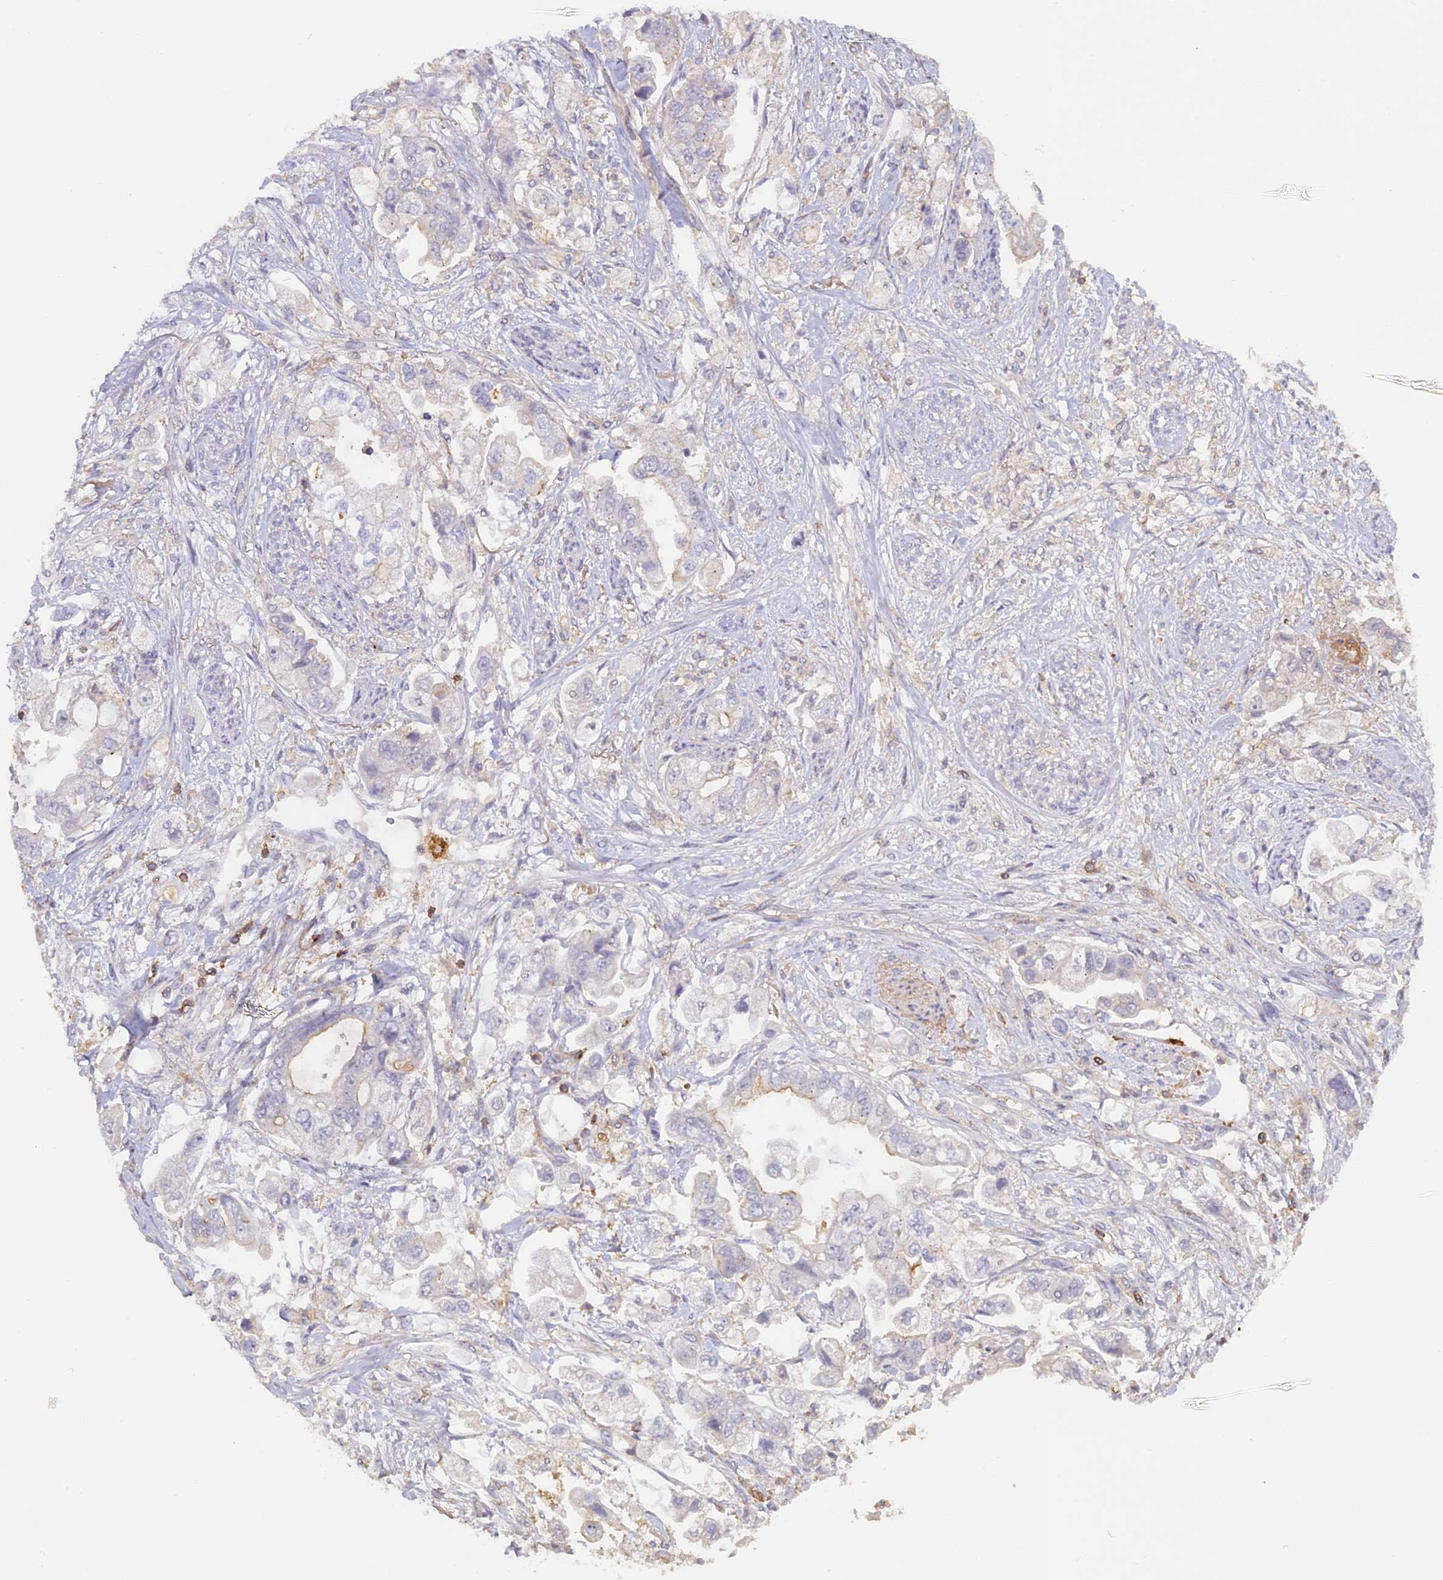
{"staining": {"intensity": "negative", "quantity": "none", "location": "none"}, "tissue": "stomach cancer", "cell_type": "Tumor cells", "image_type": "cancer", "snomed": [{"axis": "morphology", "description": "Adenocarcinoma, NOS"}, {"axis": "topography", "description": "Stomach"}], "caption": "The immunohistochemistry (IHC) micrograph has no significant positivity in tumor cells of stomach cancer tissue.", "gene": "FYB1", "patient": {"sex": "male", "age": 62}}